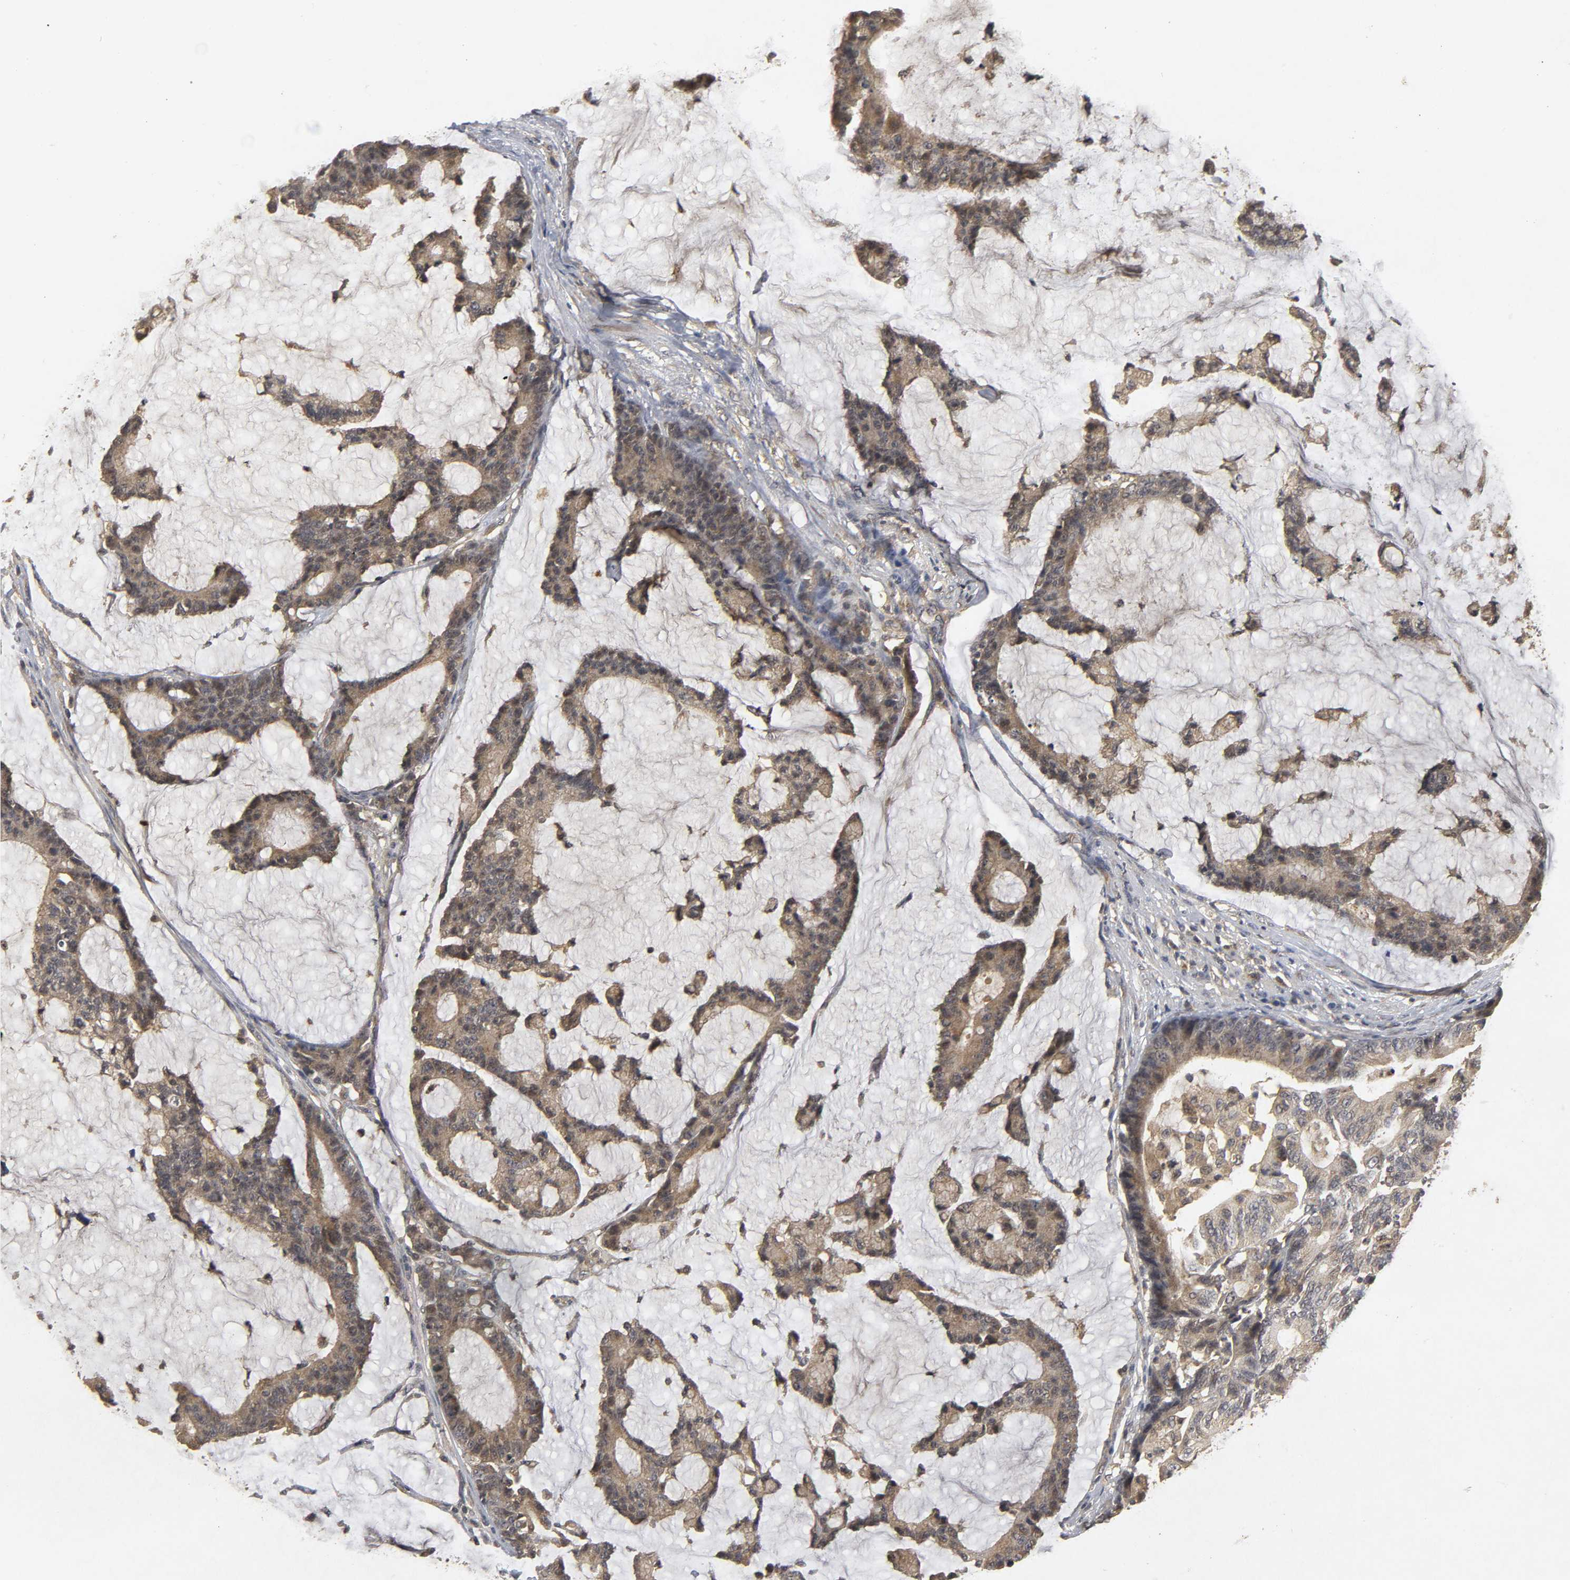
{"staining": {"intensity": "moderate", "quantity": ">75%", "location": "cytoplasmic/membranous"}, "tissue": "colorectal cancer", "cell_type": "Tumor cells", "image_type": "cancer", "snomed": [{"axis": "morphology", "description": "Adenocarcinoma, NOS"}, {"axis": "topography", "description": "Colon"}], "caption": "Tumor cells exhibit medium levels of moderate cytoplasmic/membranous expression in approximately >75% of cells in human colorectal adenocarcinoma.", "gene": "TRAF6", "patient": {"sex": "female", "age": 84}}